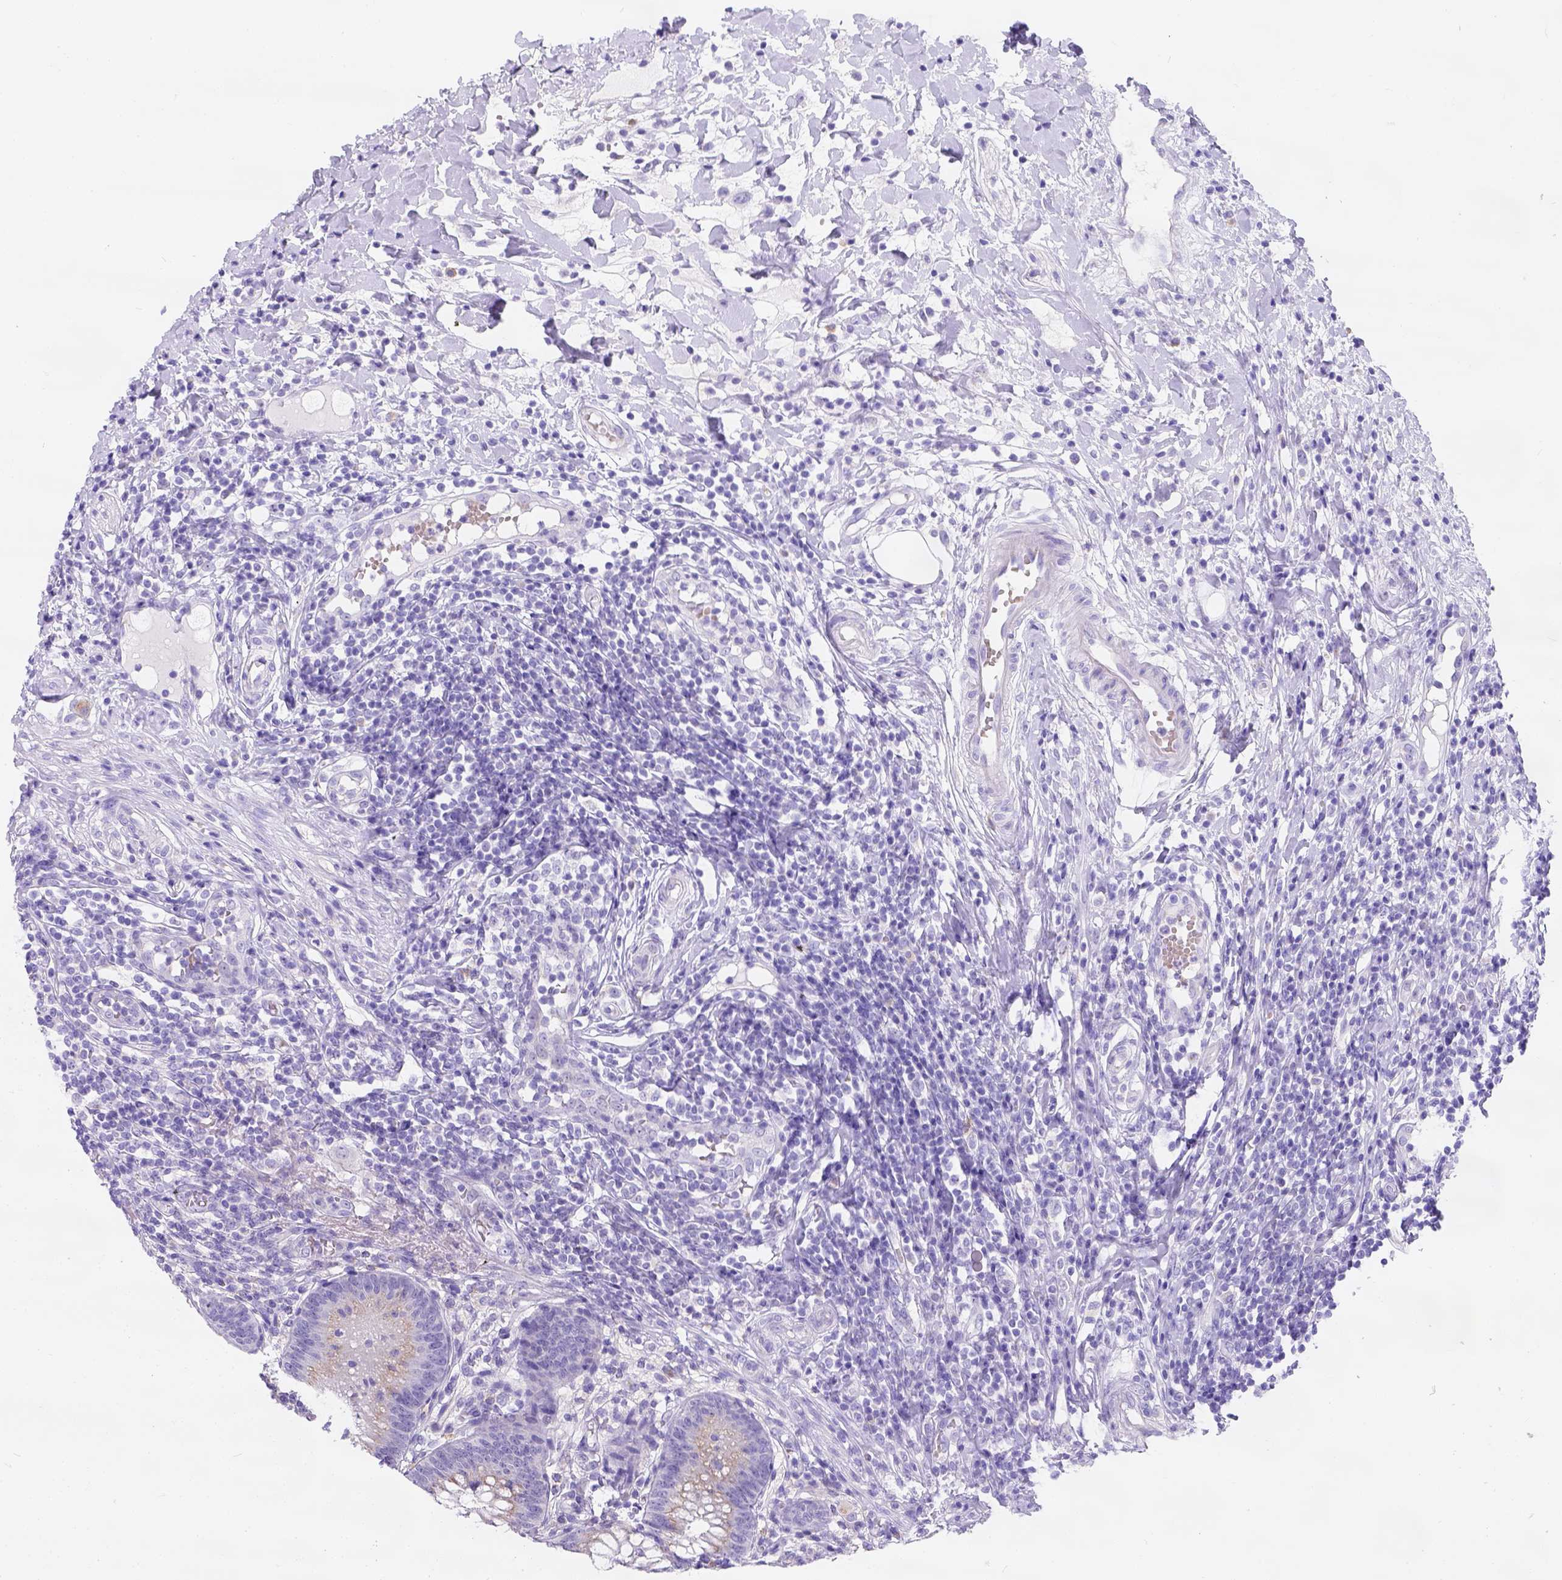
{"staining": {"intensity": "moderate", "quantity": "<25%", "location": "cytoplasmic/membranous"}, "tissue": "appendix", "cell_type": "Glandular cells", "image_type": "normal", "snomed": [{"axis": "morphology", "description": "Normal tissue, NOS"}, {"axis": "morphology", "description": "Inflammation, NOS"}, {"axis": "topography", "description": "Appendix"}], "caption": "Immunohistochemistry staining of benign appendix, which reveals low levels of moderate cytoplasmic/membranous positivity in approximately <25% of glandular cells indicating moderate cytoplasmic/membranous protein expression. The staining was performed using DAB (3,3'-diaminobenzidine) (brown) for protein detection and nuclei were counterstained in hematoxylin (blue).", "gene": "PHF7", "patient": {"sex": "male", "age": 16}}